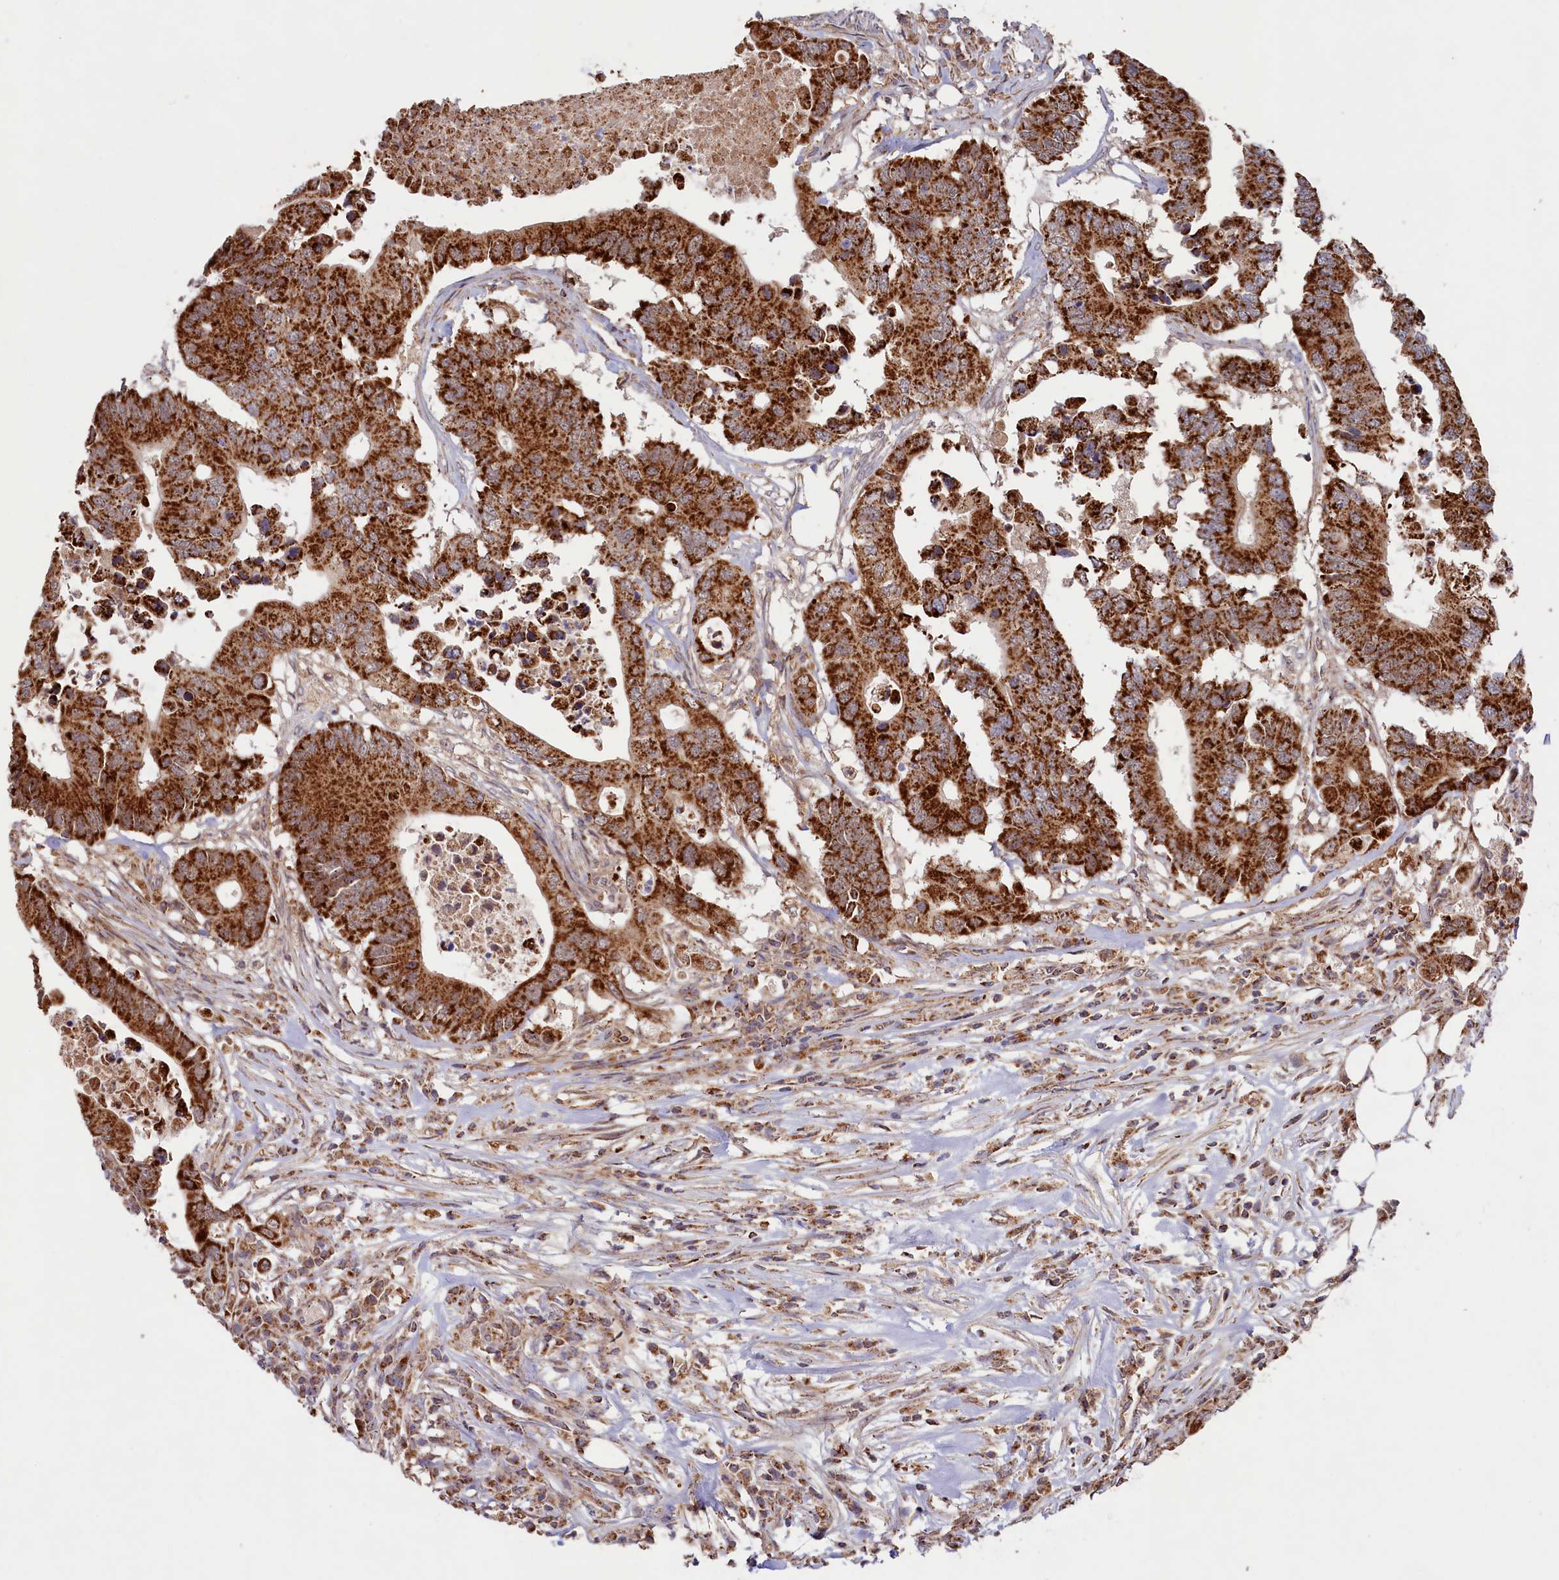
{"staining": {"intensity": "strong", "quantity": ">75%", "location": "cytoplasmic/membranous"}, "tissue": "colorectal cancer", "cell_type": "Tumor cells", "image_type": "cancer", "snomed": [{"axis": "morphology", "description": "Adenocarcinoma, NOS"}, {"axis": "topography", "description": "Colon"}], "caption": "An immunohistochemistry (IHC) histopathology image of neoplastic tissue is shown. Protein staining in brown labels strong cytoplasmic/membranous positivity in colorectal cancer within tumor cells.", "gene": "DUS3L", "patient": {"sex": "male", "age": 71}}